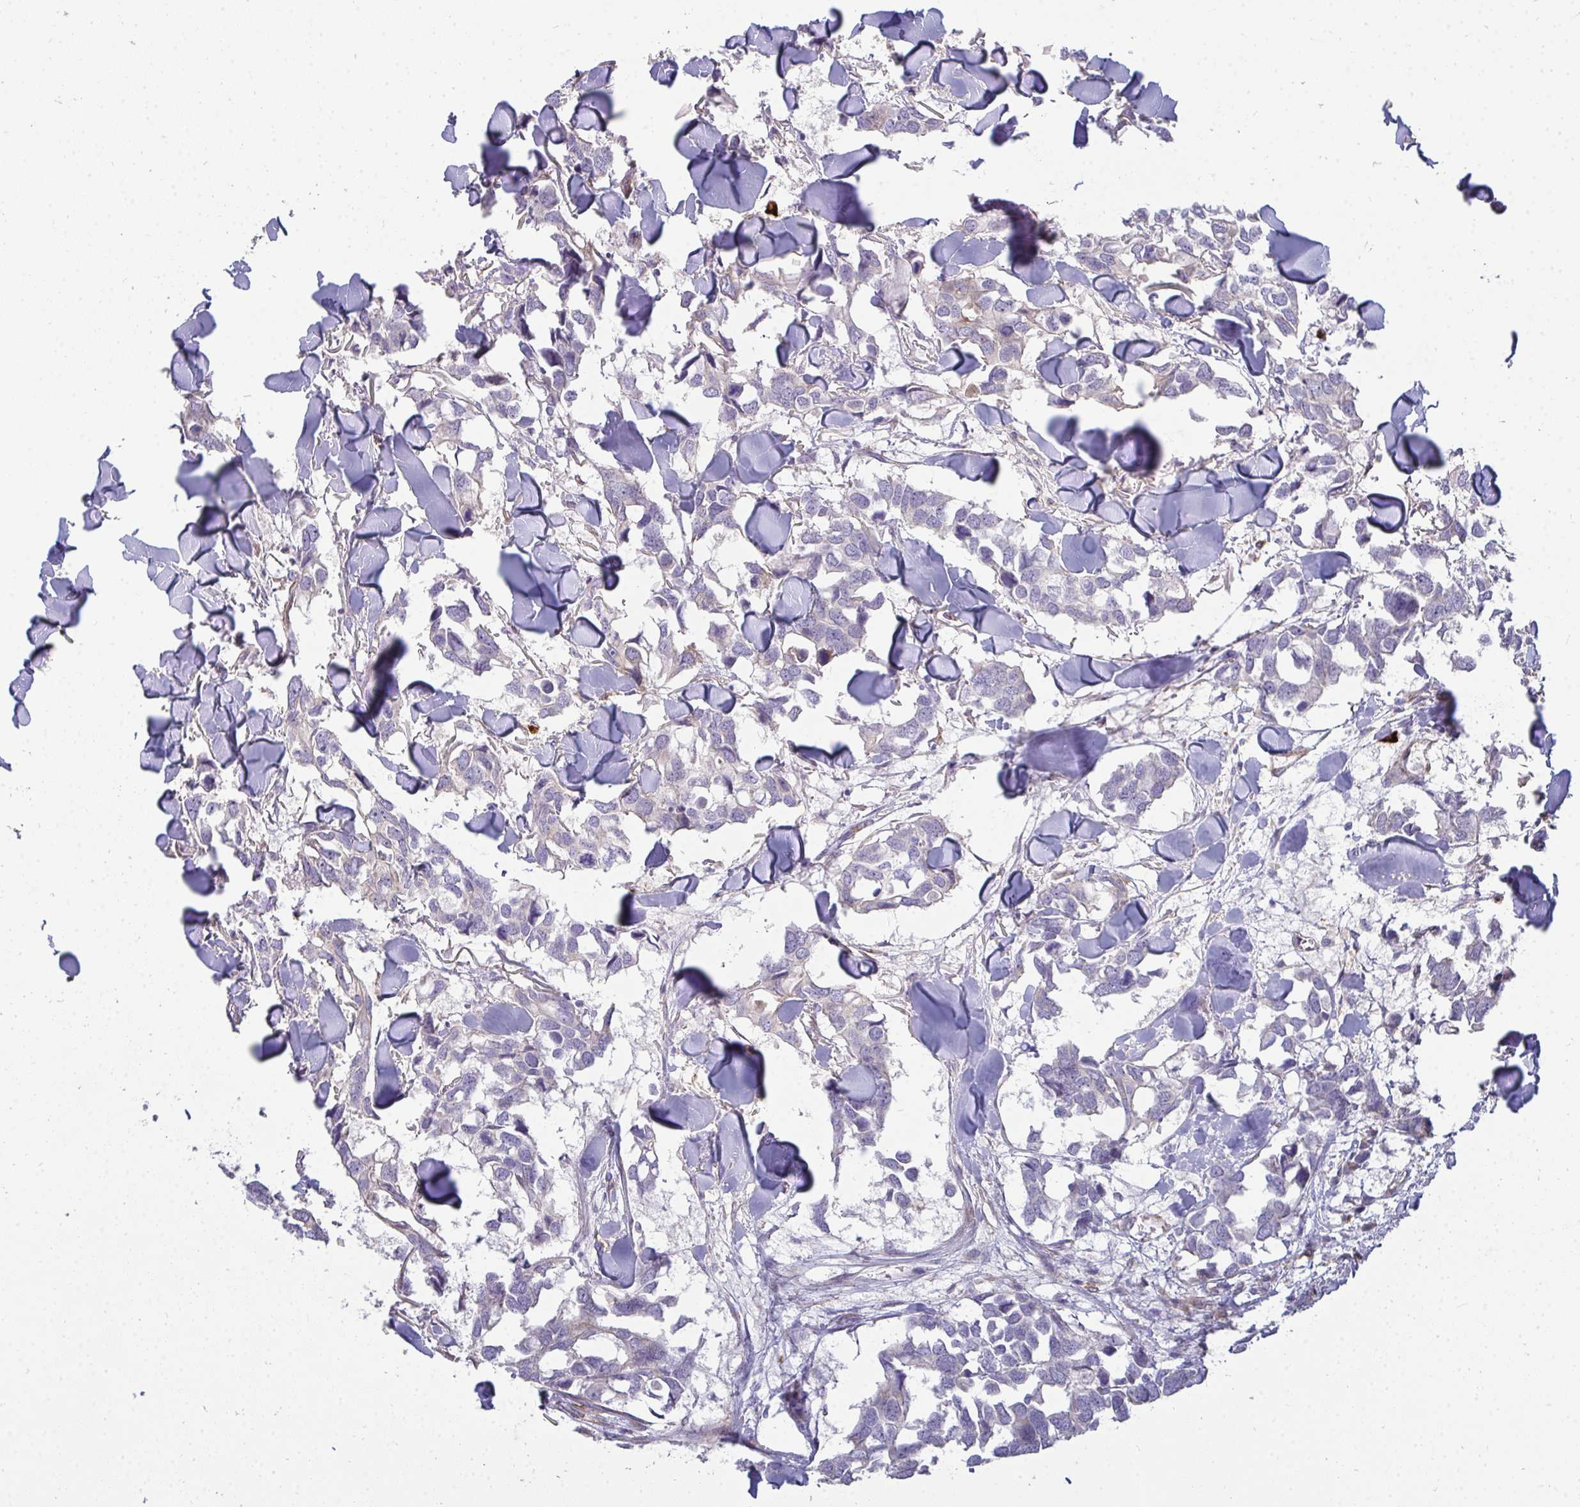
{"staining": {"intensity": "negative", "quantity": "none", "location": "none"}, "tissue": "breast cancer", "cell_type": "Tumor cells", "image_type": "cancer", "snomed": [{"axis": "morphology", "description": "Duct carcinoma"}, {"axis": "topography", "description": "Breast"}], "caption": "An immunohistochemistry (IHC) image of breast cancer is shown. There is no staining in tumor cells of breast cancer.", "gene": "SH2D1B", "patient": {"sex": "female", "age": 83}}